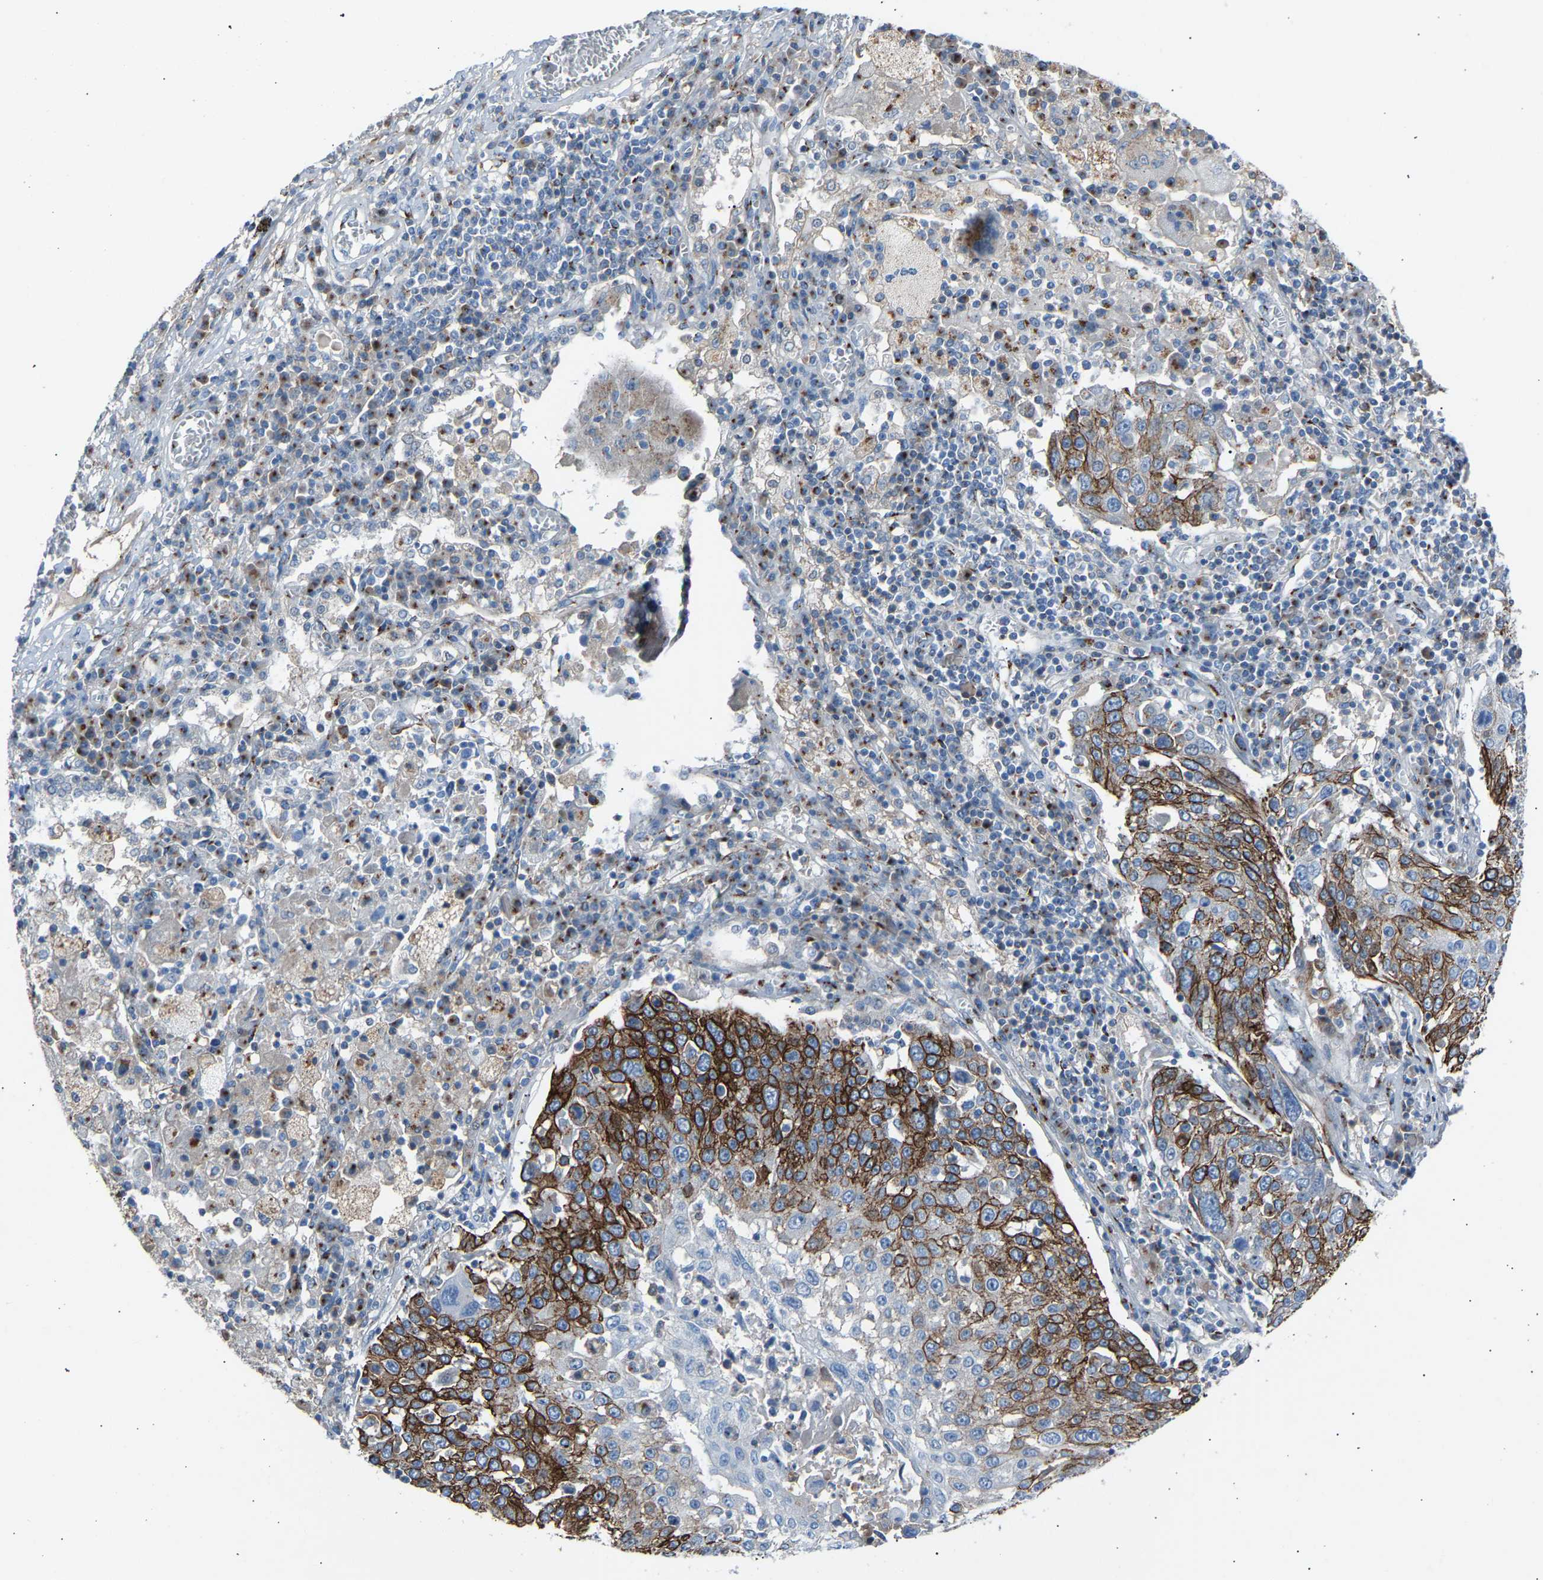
{"staining": {"intensity": "strong", "quantity": ">75%", "location": "cytoplasmic/membranous"}, "tissue": "lung cancer", "cell_type": "Tumor cells", "image_type": "cancer", "snomed": [{"axis": "morphology", "description": "Squamous cell carcinoma, NOS"}, {"axis": "topography", "description": "Lung"}], "caption": "Protein expression analysis of squamous cell carcinoma (lung) reveals strong cytoplasmic/membranous positivity in about >75% of tumor cells.", "gene": "CYREN", "patient": {"sex": "male", "age": 65}}